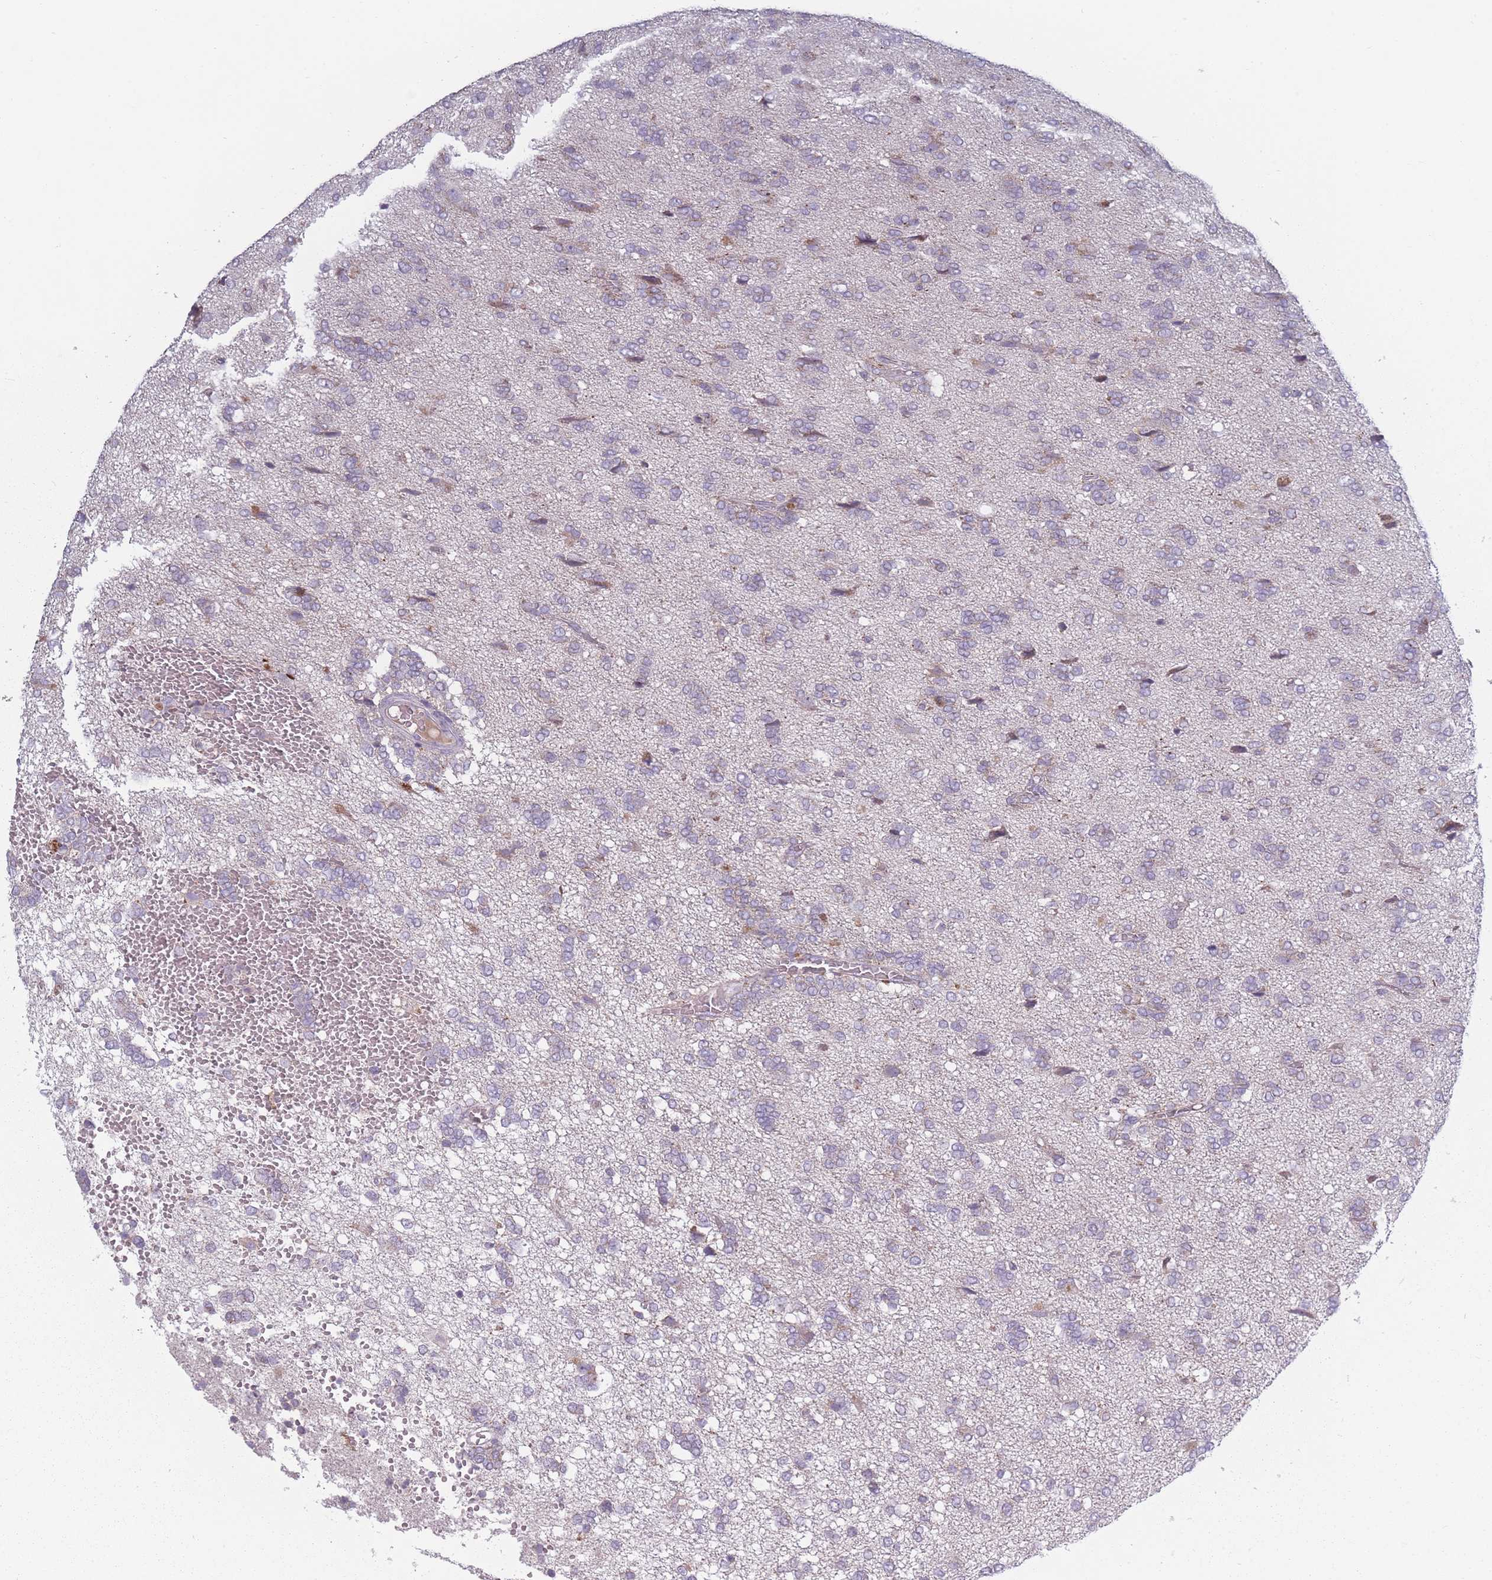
{"staining": {"intensity": "negative", "quantity": "none", "location": "none"}, "tissue": "glioma", "cell_type": "Tumor cells", "image_type": "cancer", "snomed": [{"axis": "morphology", "description": "Glioma, malignant, High grade"}, {"axis": "topography", "description": "Brain"}], "caption": "Photomicrograph shows no protein positivity in tumor cells of malignant glioma (high-grade) tissue.", "gene": "PEX11B", "patient": {"sex": "female", "age": 59}}